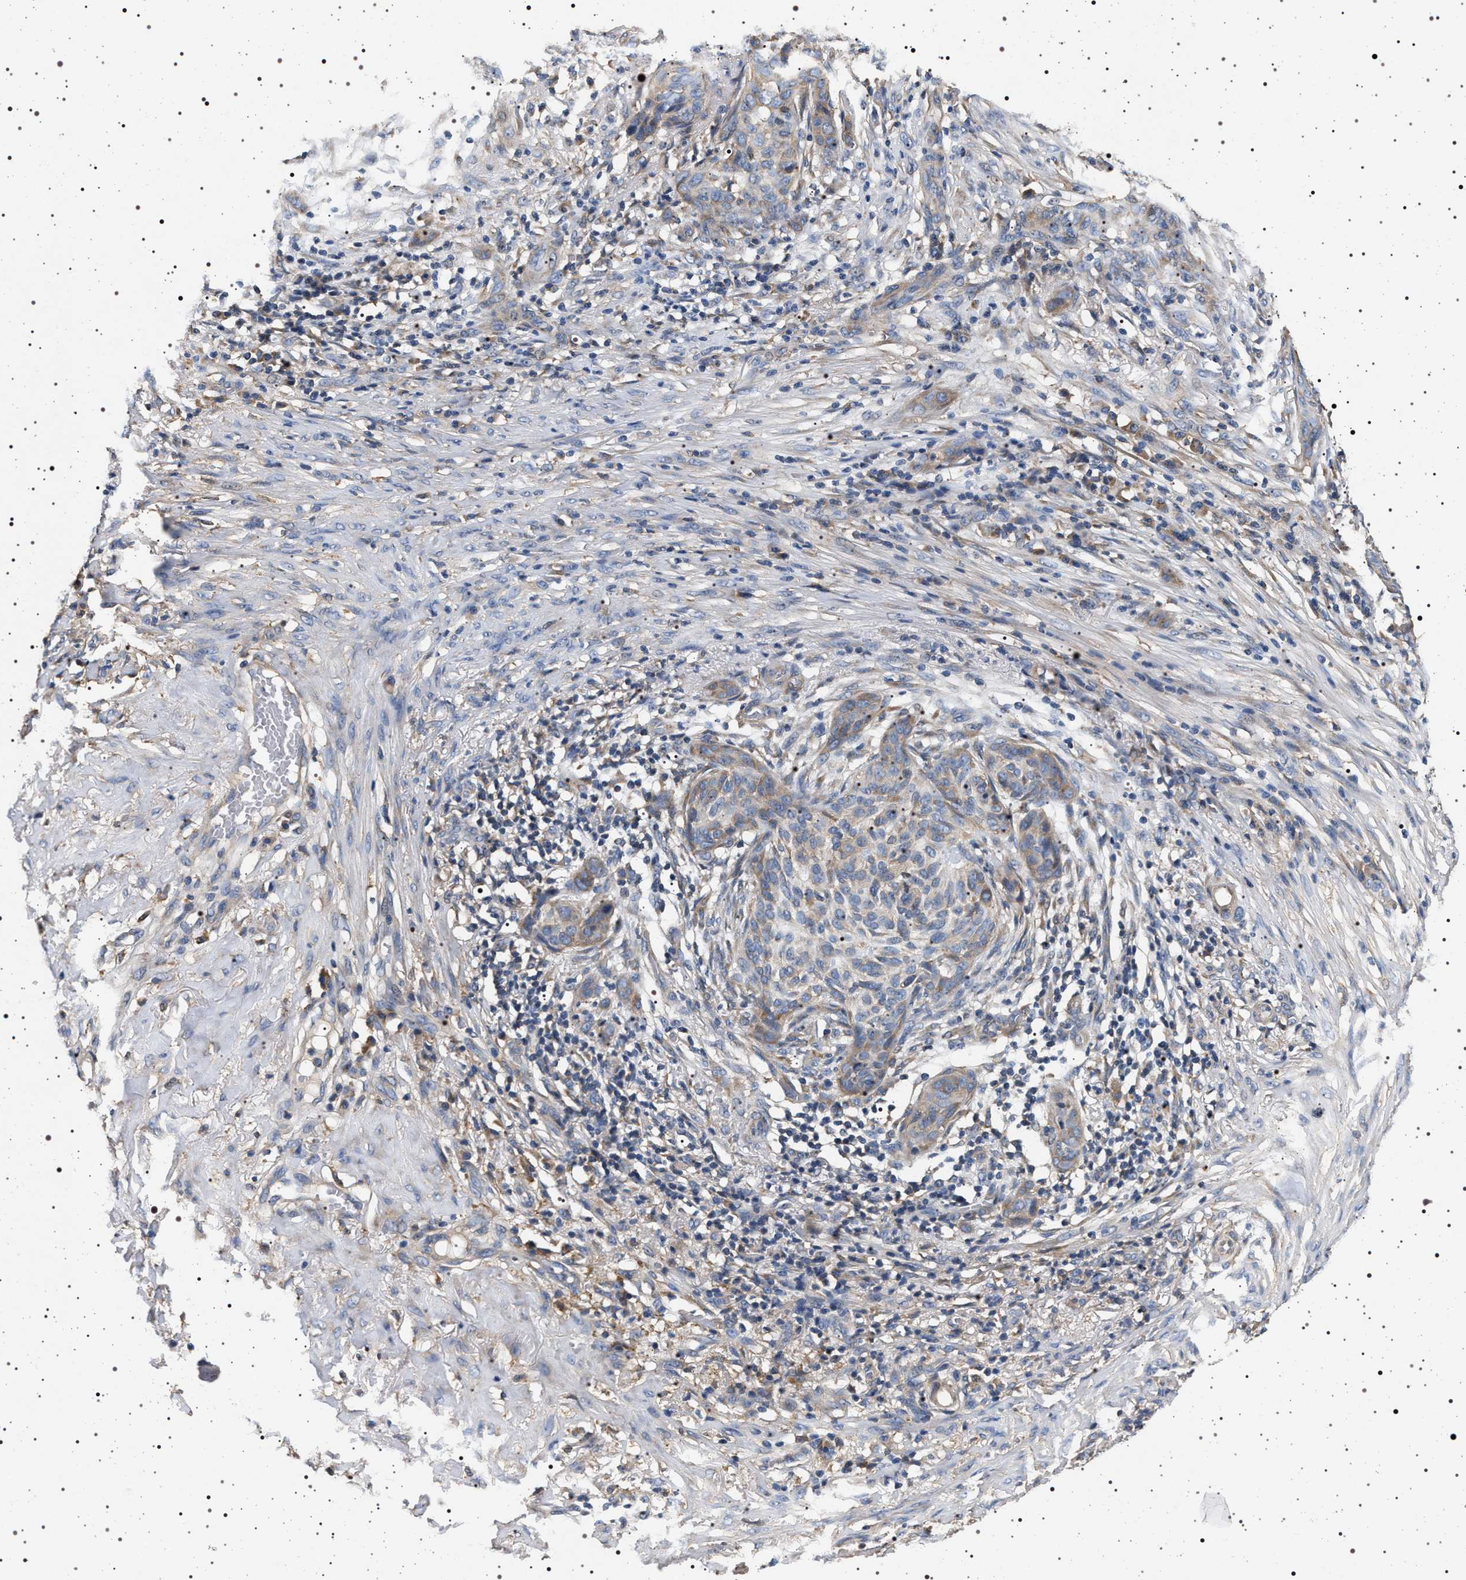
{"staining": {"intensity": "weak", "quantity": "<25%", "location": "cytoplasmic/membranous"}, "tissue": "skin cancer", "cell_type": "Tumor cells", "image_type": "cancer", "snomed": [{"axis": "morphology", "description": "Basal cell carcinoma"}, {"axis": "topography", "description": "Skin"}], "caption": "An immunohistochemistry (IHC) micrograph of skin cancer (basal cell carcinoma) is shown. There is no staining in tumor cells of skin cancer (basal cell carcinoma).", "gene": "DCBLD2", "patient": {"sex": "male", "age": 85}}